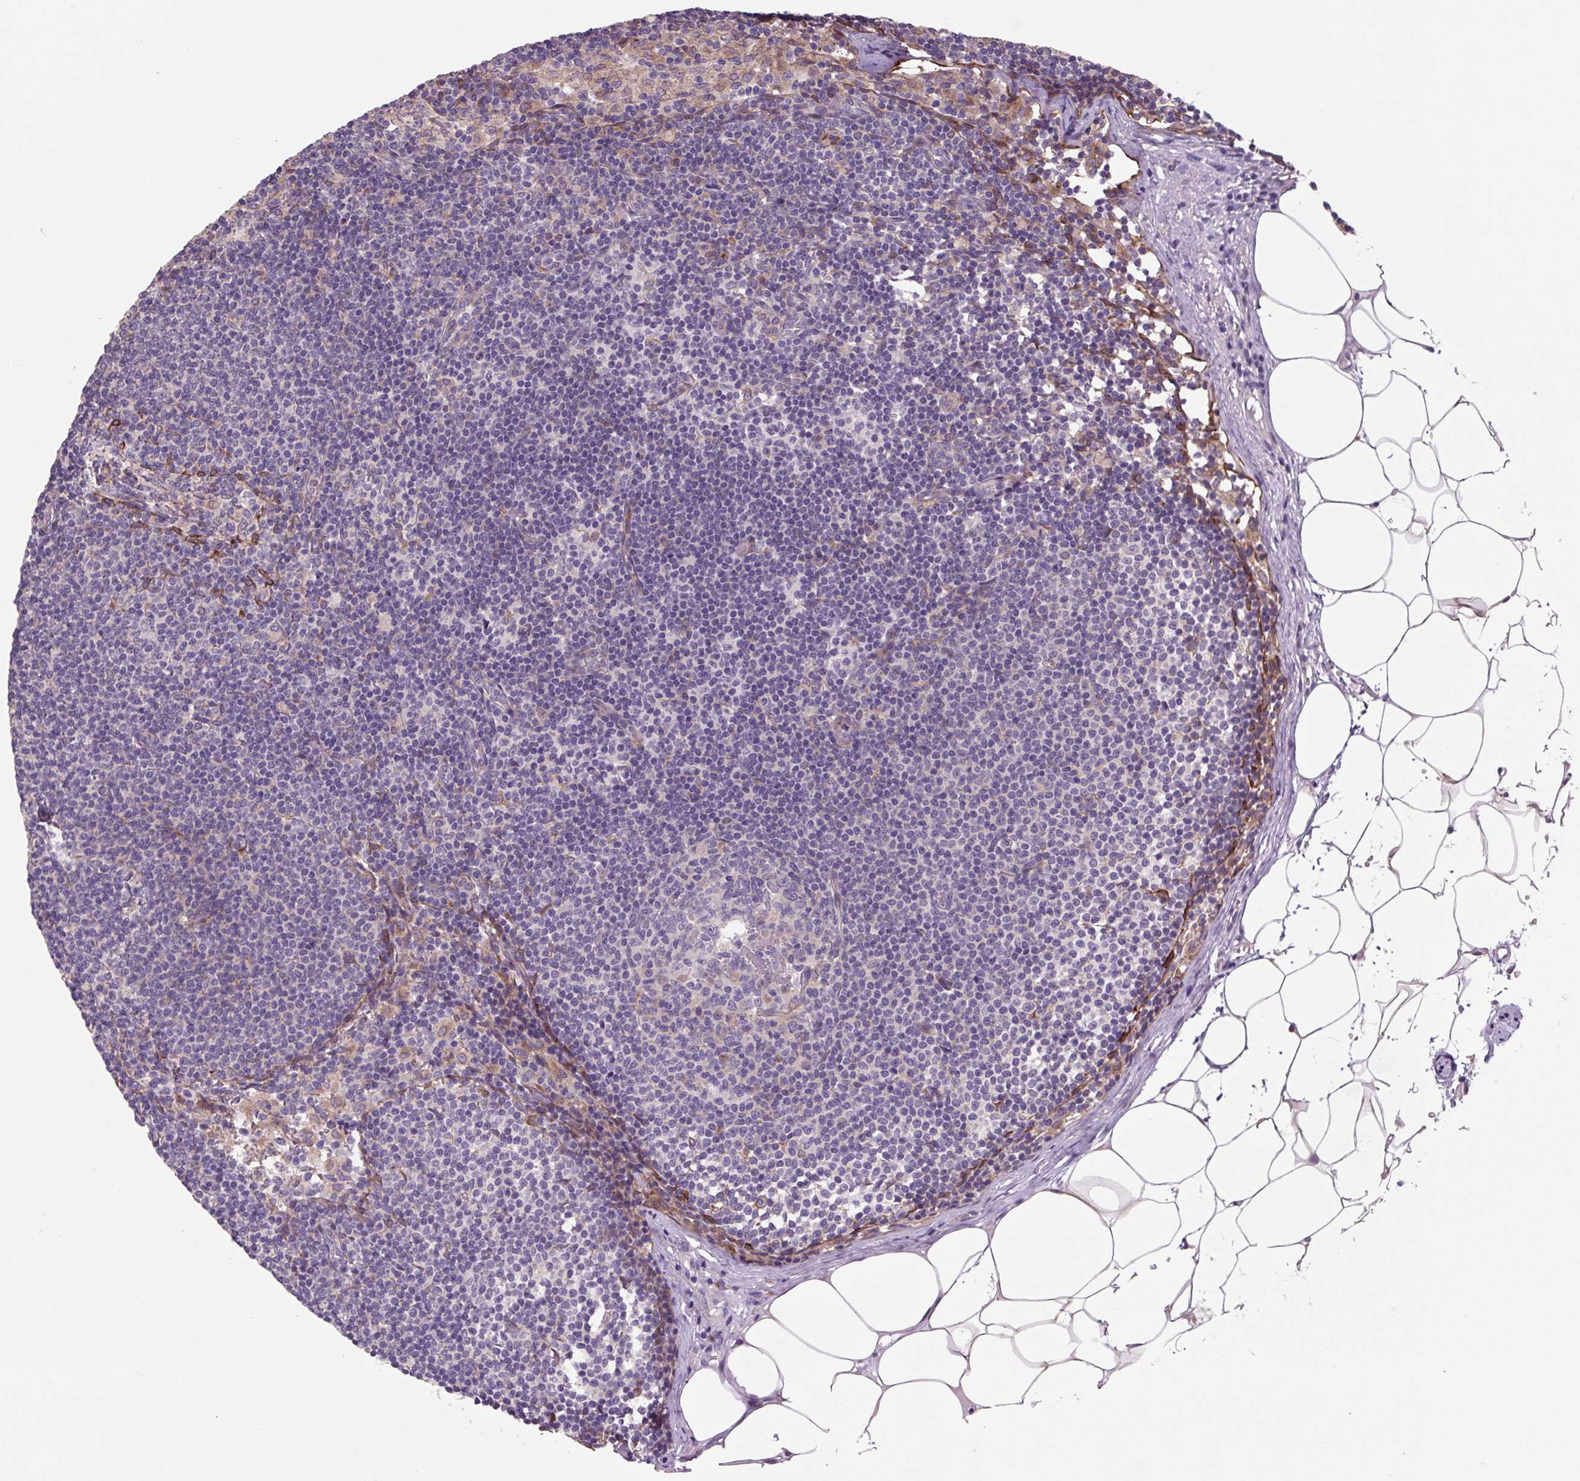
{"staining": {"intensity": "negative", "quantity": "none", "location": "none"}, "tissue": "lymph node", "cell_type": "Germinal center cells", "image_type": "normal", "snomed": [{"axis": "morphology", "description": "Normal tissue, NOS"}, {"axis": "topography", "description": "Lymph node"}], "caption": "IHC photomicrograph of unremarkable lymph node: lymph node stained with DAB displays no significant protein positivity in germinal center cells. (Immunohistochemistry, brightfield microscopy, high magnification).", "gene": "PLA2G4A", "patient": {"sex": "male", "age": 49}}